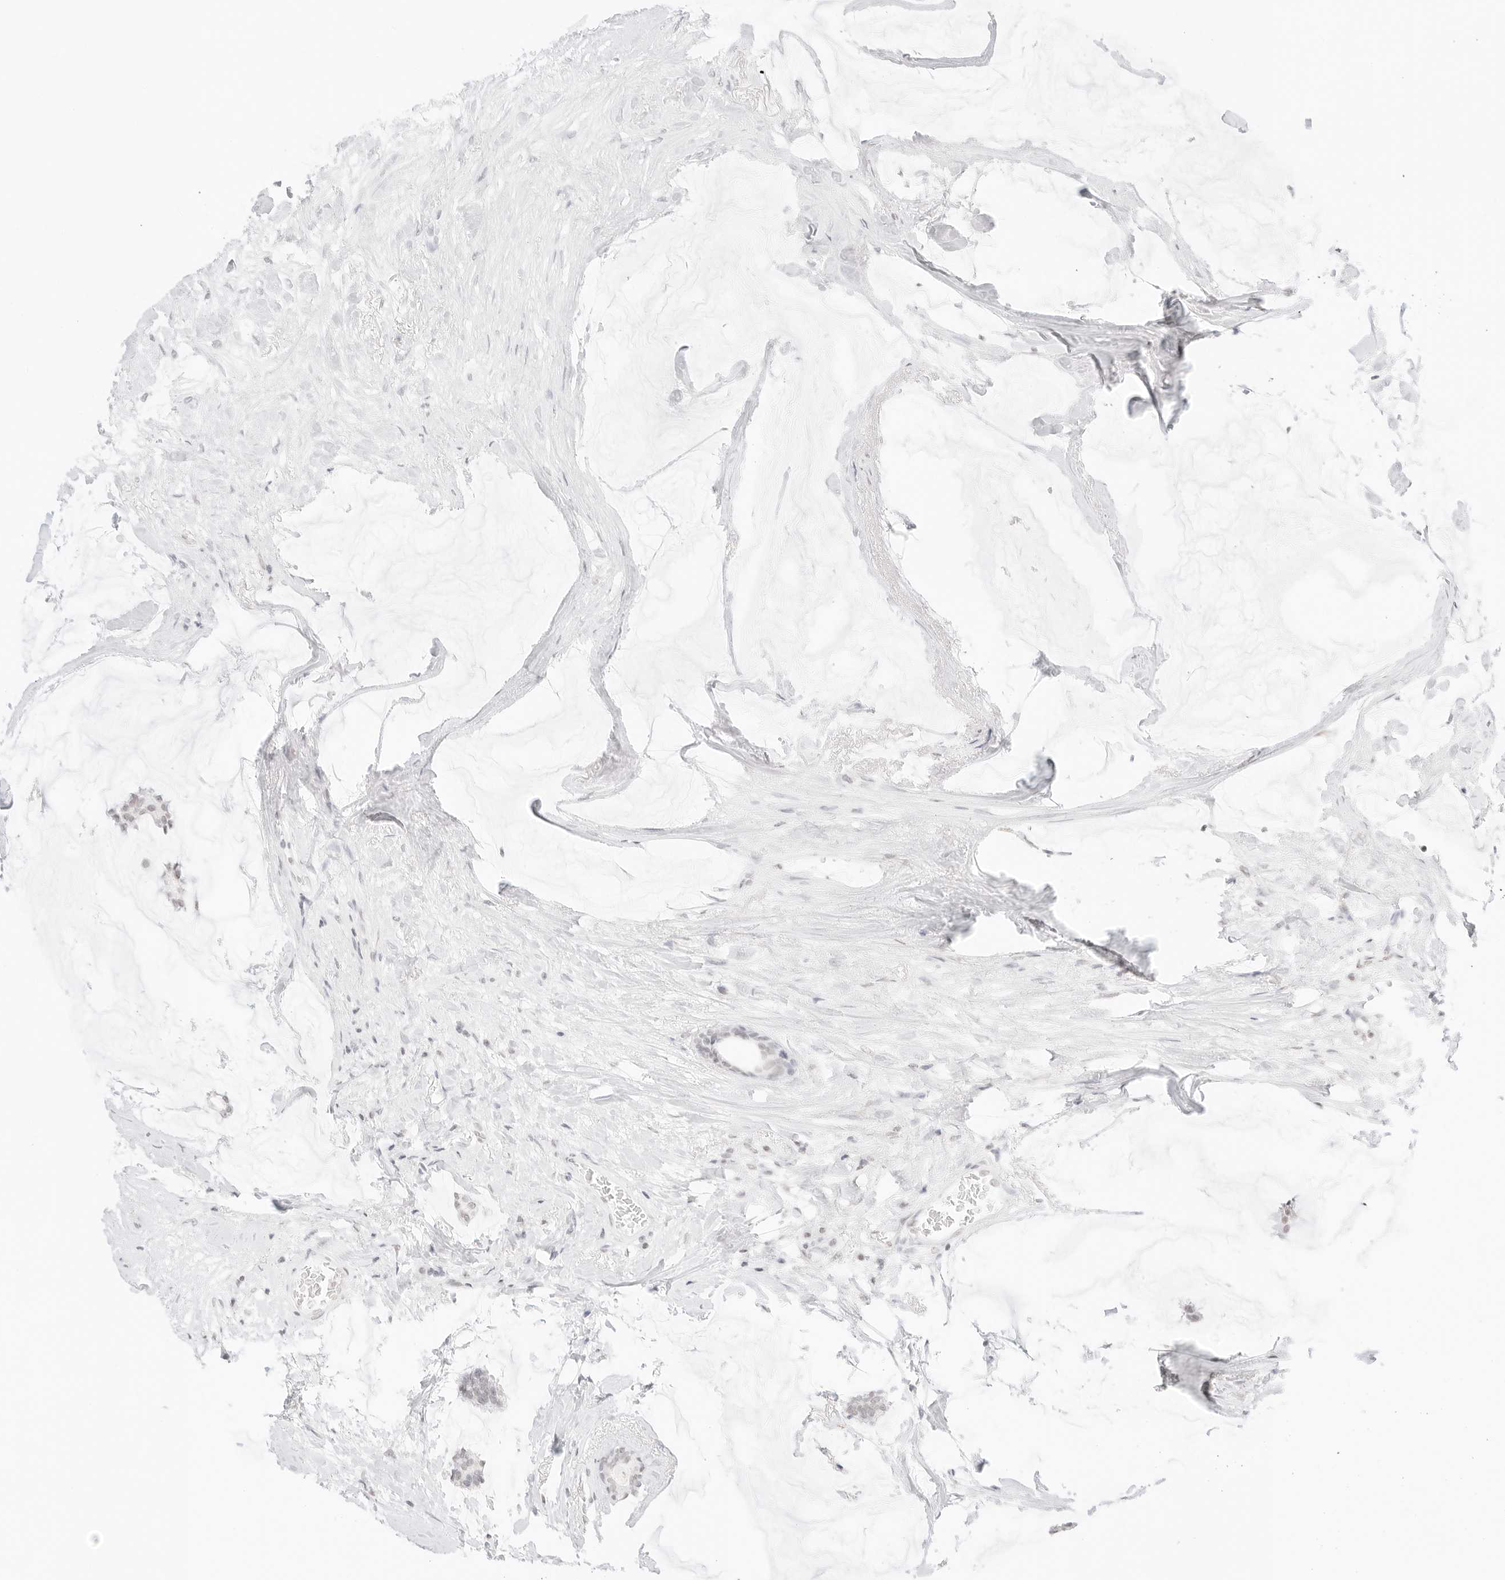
{"staining": {"intensity": "negative", "quantity": "none", "location": "none"}, "tissue": "breast cancer", "cell_type": "Tumor cells", "image_type": "cancer", "snomed": [{"axis": "morphology", "description": "Duct carcinoma"}, {"axis": "topography", "description": "Breast"}], "caption": "There is no significant staining in tumor cells of invasive ductal carcinoma (breast).", "gene": "FBLN5", "patient": {"sex": "female", "age": 93}}